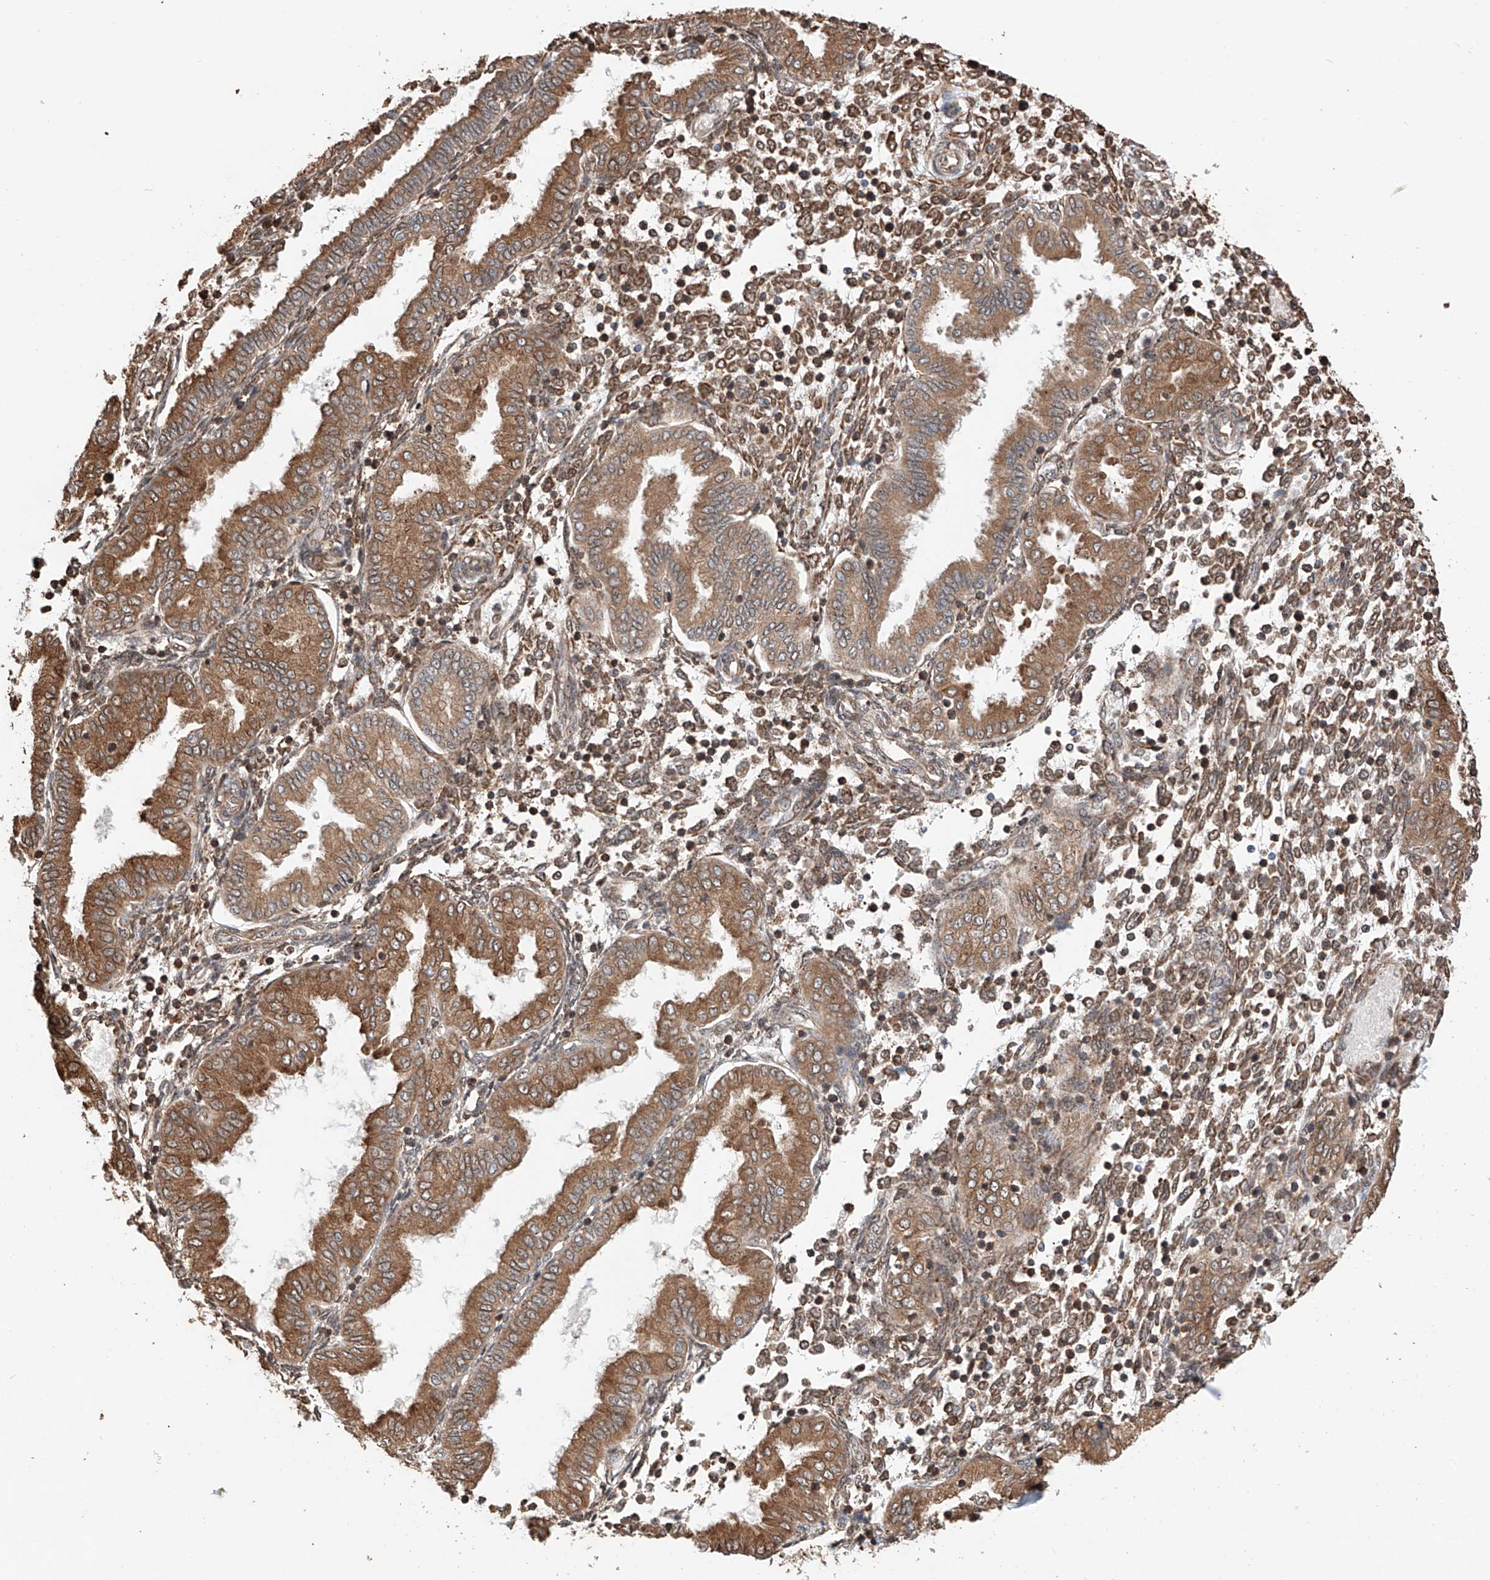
{"staining": {"intensity": "moderate", "quantity": ">75%", "location": "cytoplasmic/membranous,nuclear"}, "tissue": "endometrium", "cell_type": "Cells in endometrial stroma", "image_type": "normal", "snomed": [{"axis": "morphology", "description": "Normal tissue, NOS"}, {"axis": "topography", "description": "Endometrium"}], "caption": "Immunohistochemical staining of benign endometrium exhibits medium levels of moderate cytoplasmic/membranous,nuclear expression in approximately >75% of cells in endometrial stroma.", "gene": "DNAH8", "patient": {"sex": "female", "age": 53}}